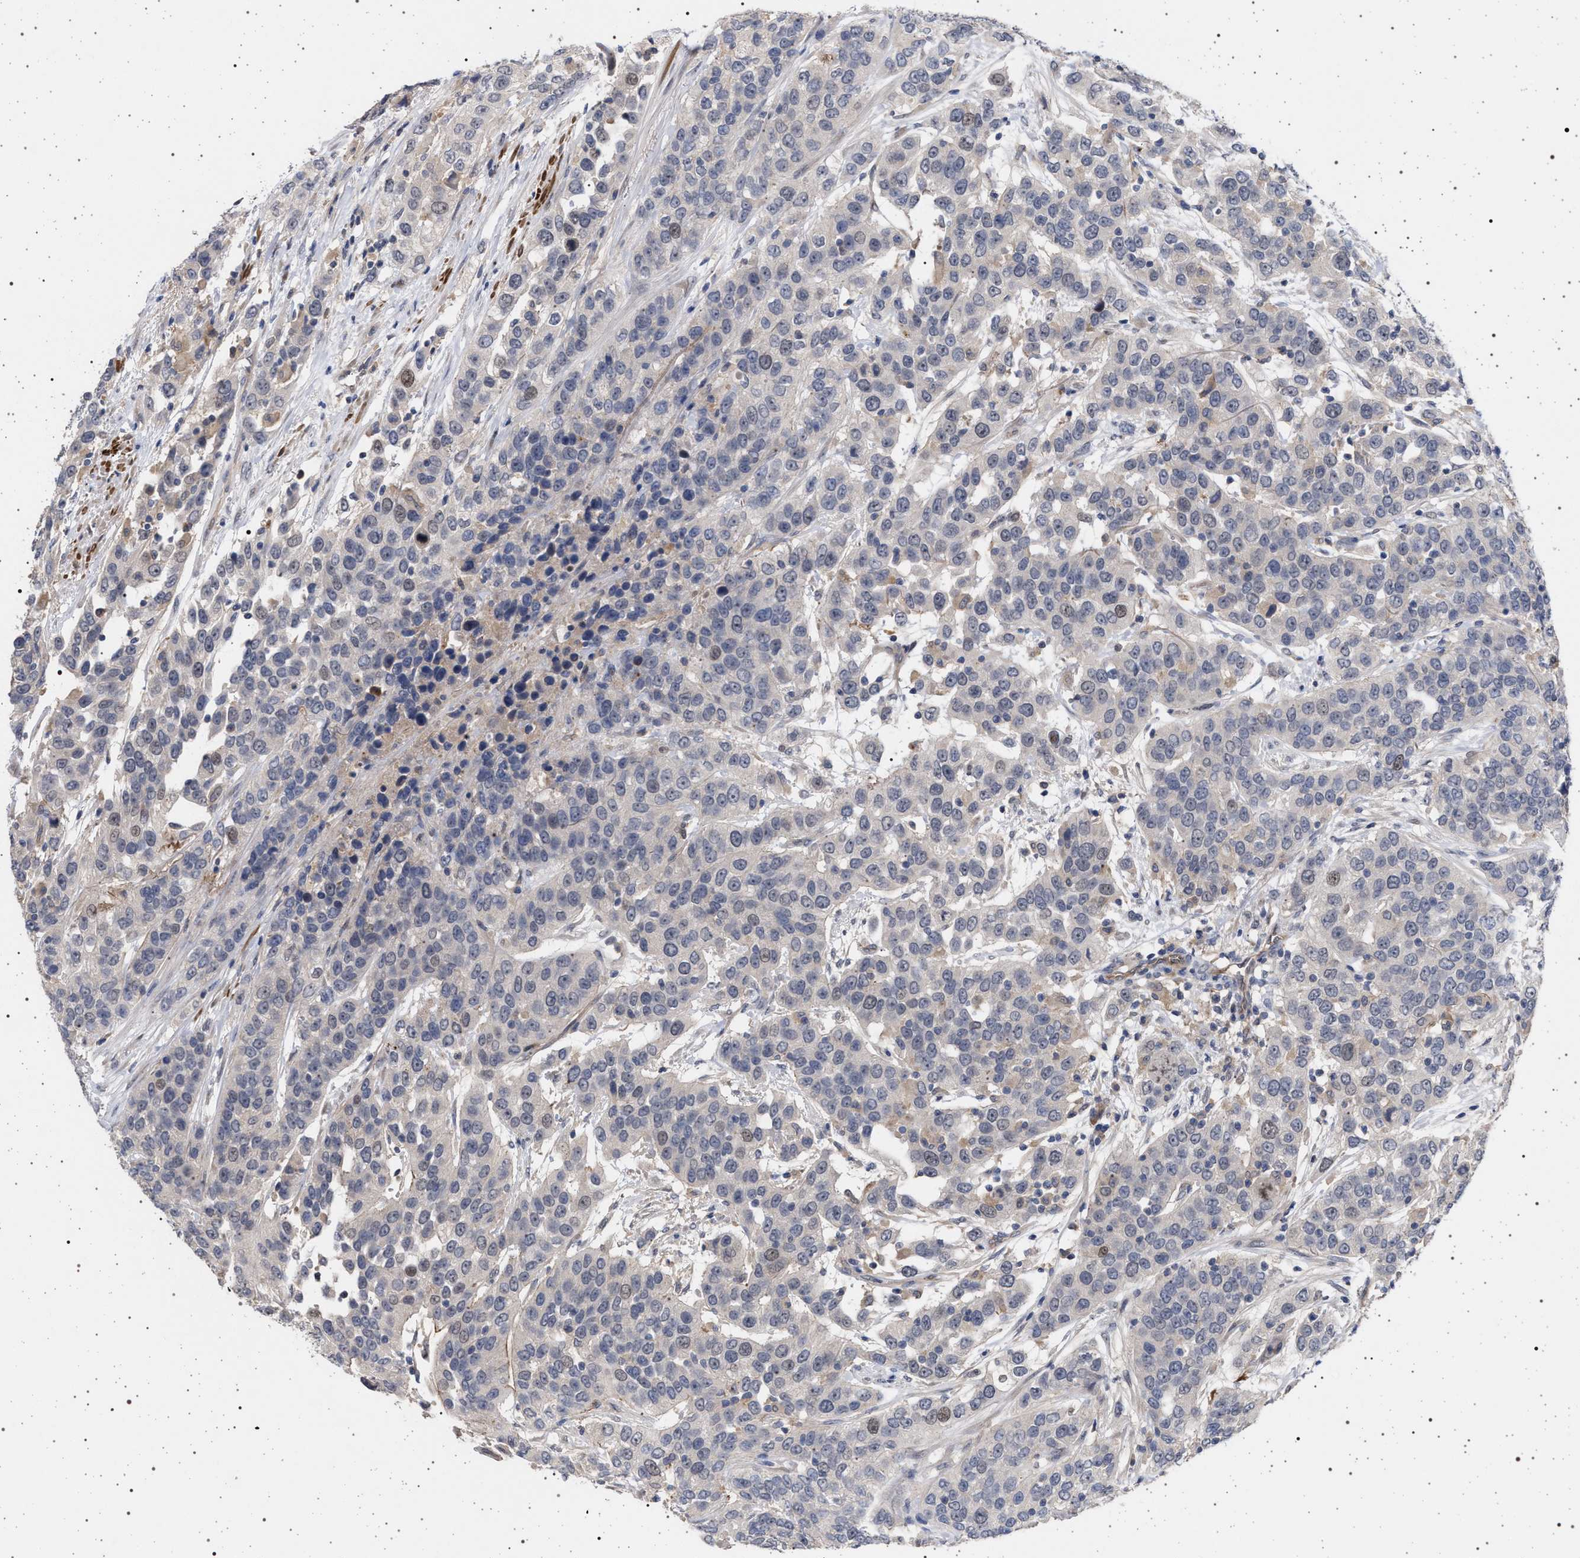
{"staining": {"intensity": "negative", "quantity": "none", "location": "none"}, "tissue": "urothelial cancer", "cell_type": "Tumor cells", "image_type": "cancer", "snomed": [{"axis": "morphology", "description": "Urothelial carcinoma, High grade"}, {"axis": "topography", "description": "Urinary bladder"}], "caption": "The micrograph shows no significant staining in tumor cells of high-grade urothelial carcinoma. (DAB (3,3'-diaminobenzidine) immunohistochemistry (IHC) with hematoxylin counter stain).", "gene": "RBM48", "patient": {"sex": "female", "age": 80}}